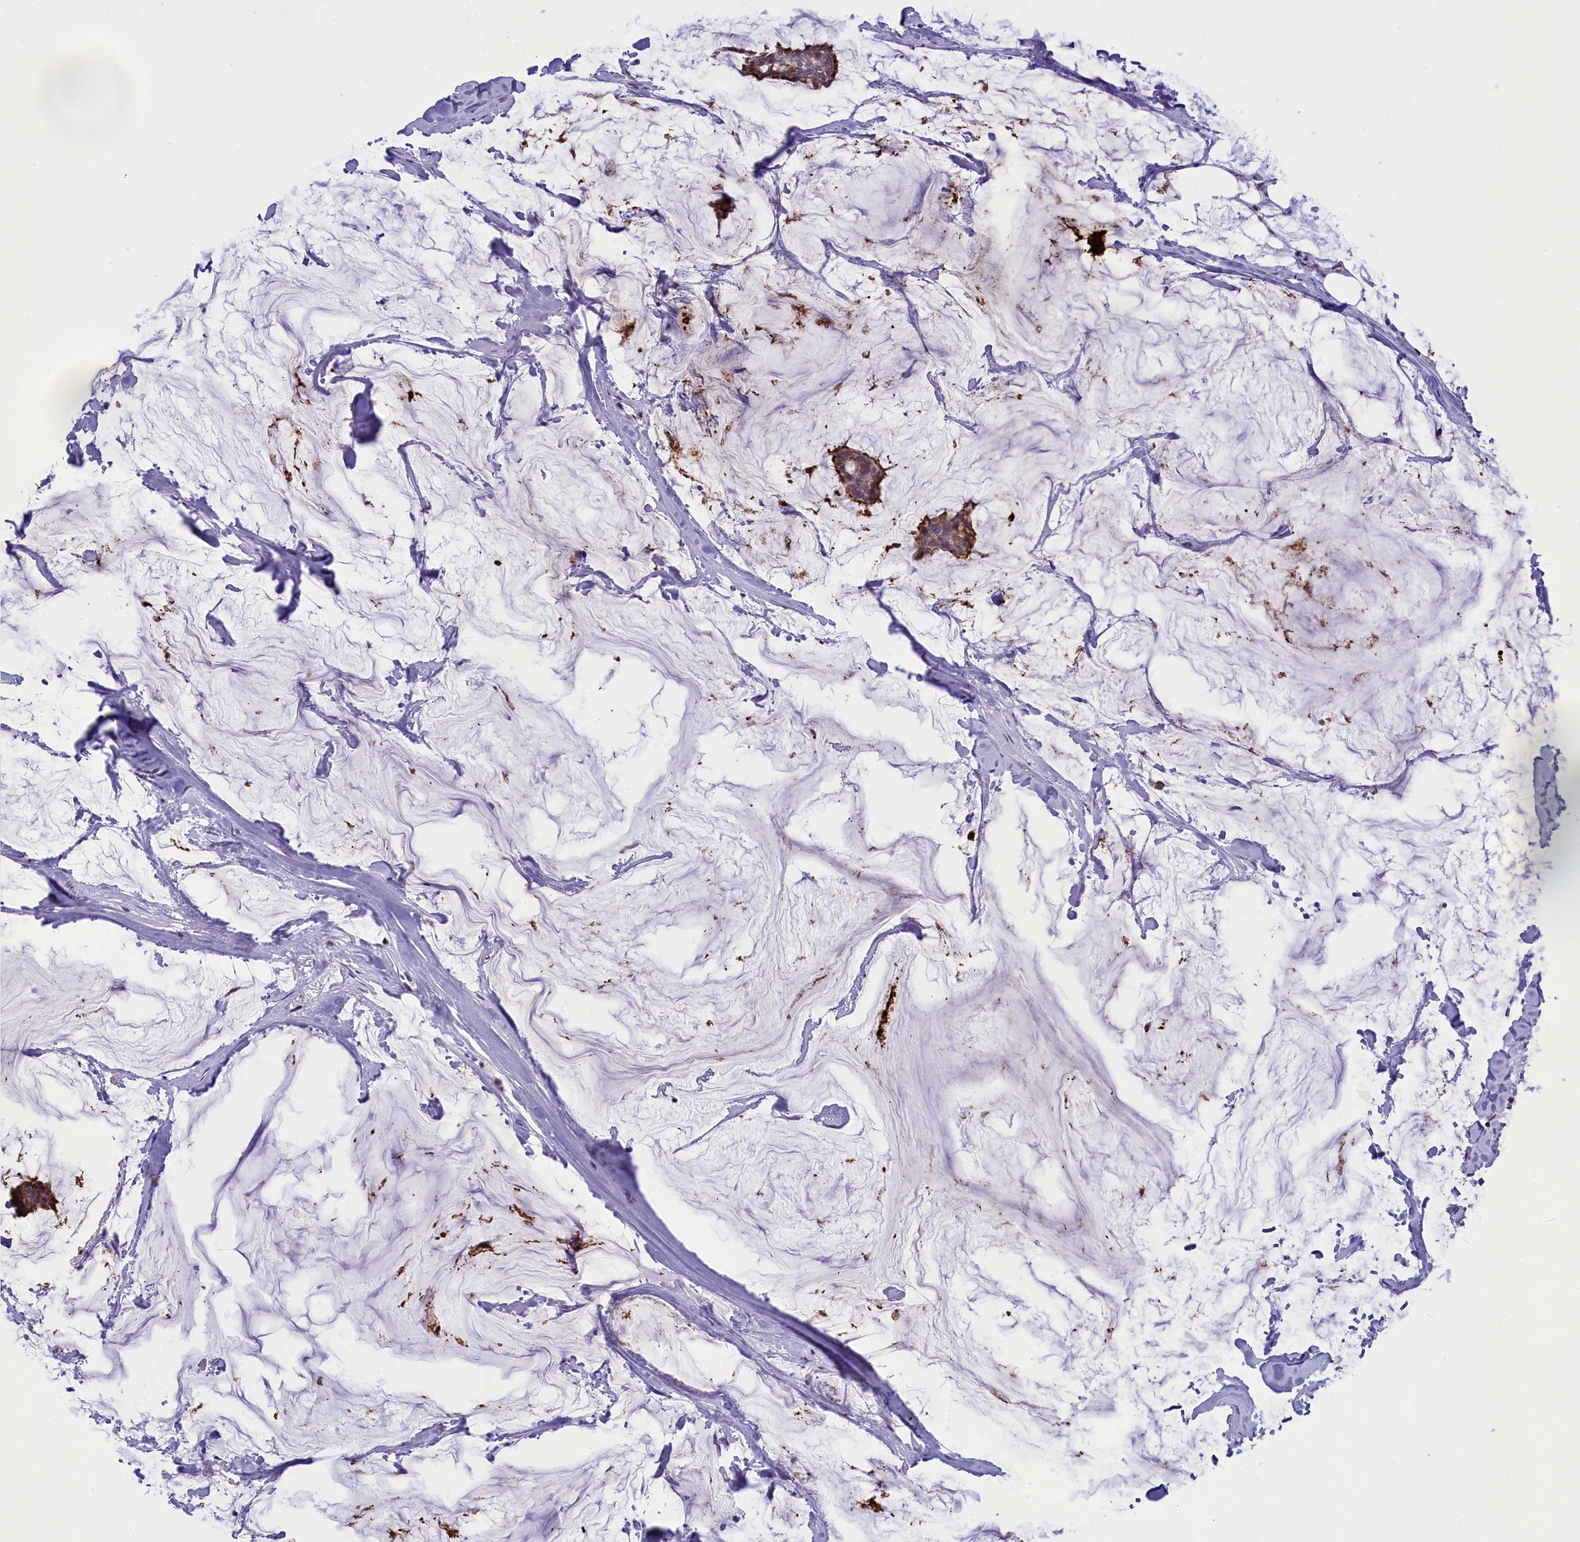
{"staining": {"intensity": "moderate", "quantity": "25%-75%", "location": "cytoplasmic/membranous"}, "tissue": "breast cancer", "cell_type": "Tumor cells", "image_type": "cancer", "snomed": [{"axis": "morphology", "description": "Duct carcinoma"}, {"axis": "topography", "description": "Breast"}], "caption": "A medium amount of moderate cytoplasmic/membranous staining is seen in approximately 25%-75% of tumor cells in breast intraductal carcinoma tissue. (brown staining indicates protein expression, while blue staining denotes nuclei).", "gene": "SPIRE2", "patient": {"sex": "female", "age": 93}}